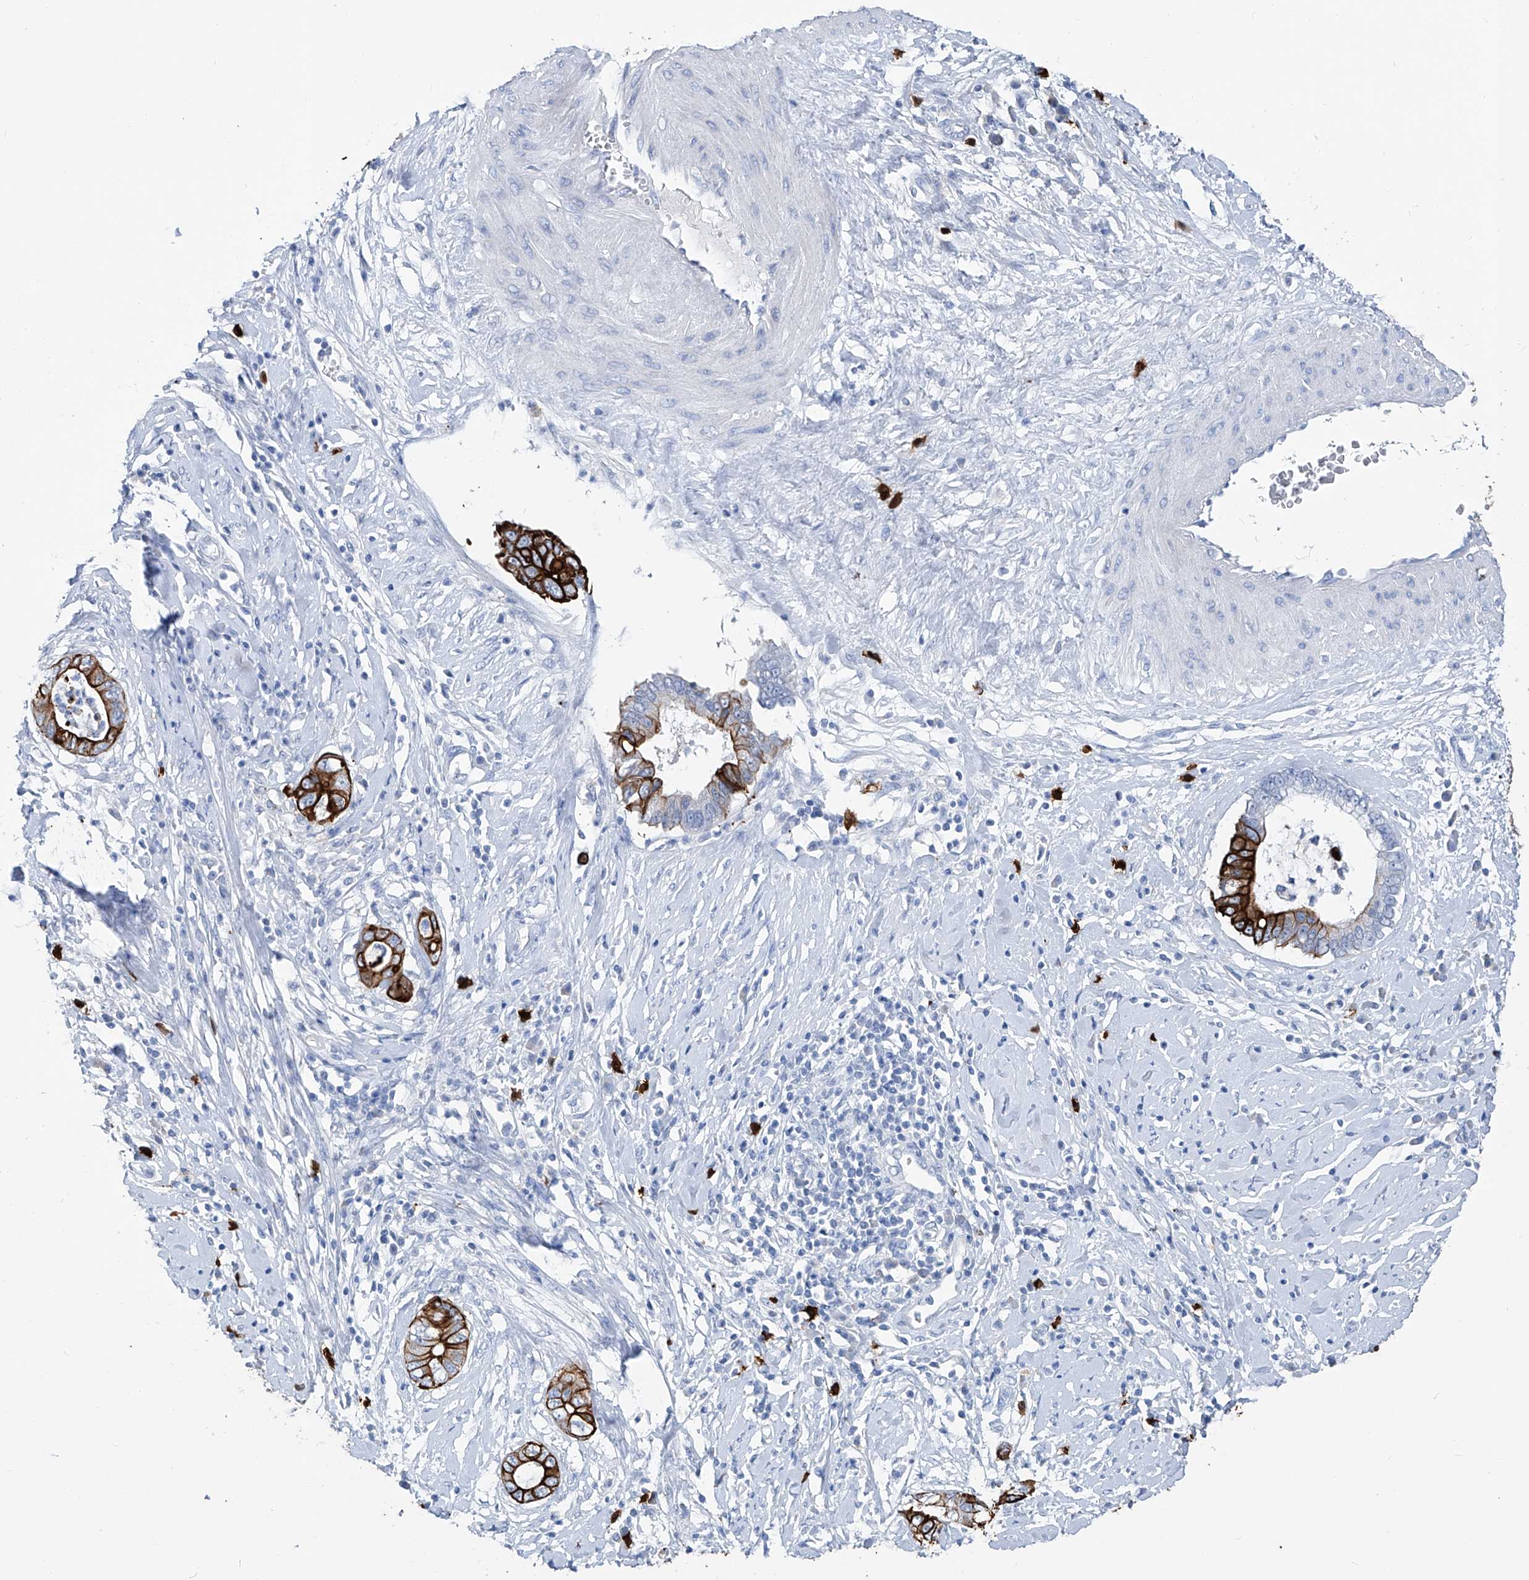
{"staining": {"intensity": "strong", "quantity": "<25%", "location": "cytoplasmic/membranous"}, "tissue": "cervical cancer", "cell_type": "Tumor cells", "image_type": "cancer", "snomed": [{"axis": "morphology", "description": "Adenocarcinoma, NOS"}, {"axis": "topography", "description": "Cervix"}], "caption": "Cervical cancer (adenocarcinoma) tissue exhibits strong cytoplasmic/membranous expression in about <25% of tumor cells", "gene": "FRS3", "patient": {"sex": "female", "age": 44}}